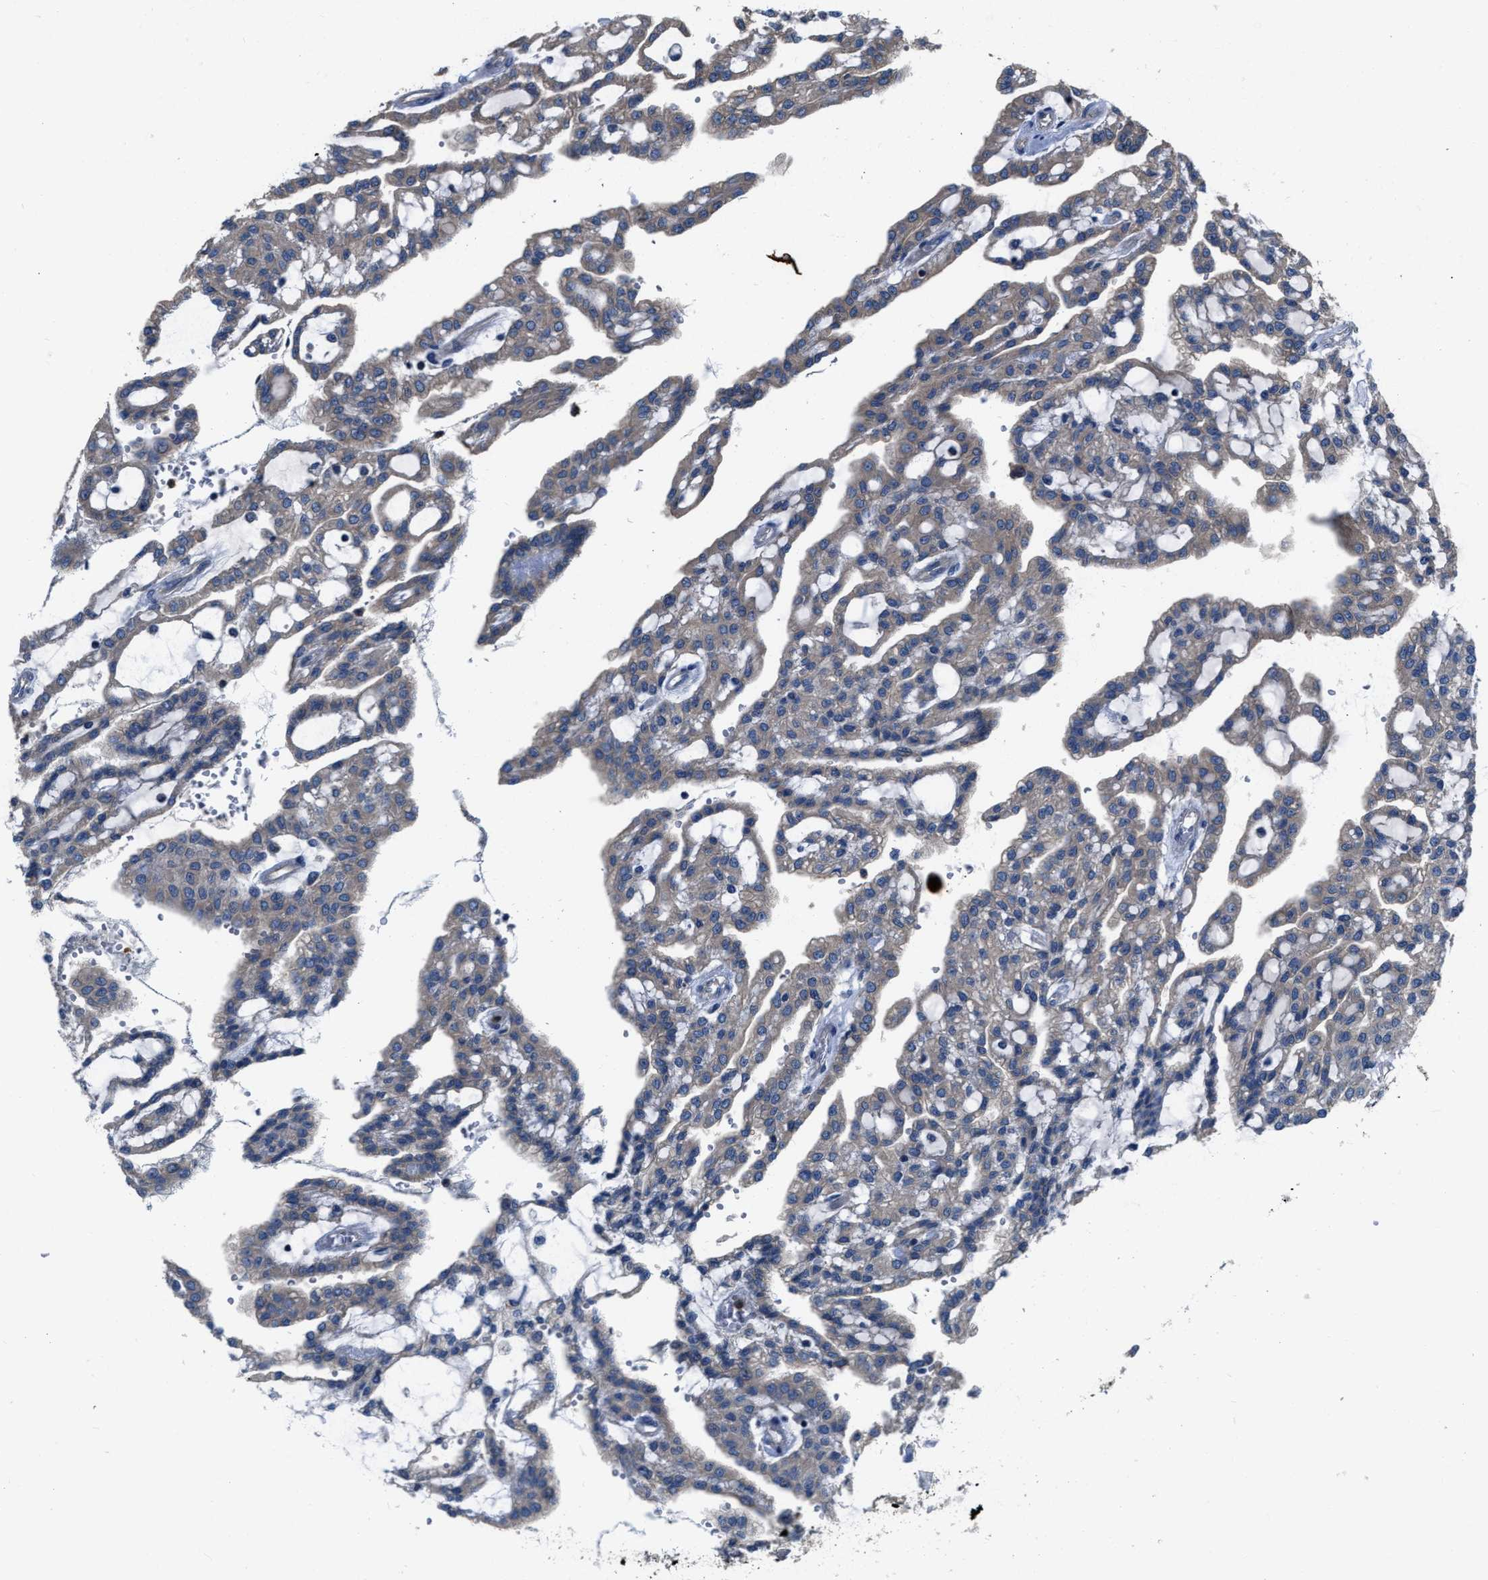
{"staining": {"intensity": "weak", "quantity": ">75%", "location": "cytoplasmic/membranous"}, "tissue": "renal cancer", "cell_type": "Tumor cells", "image_type": "cancer", "snomed": [{"axis": "morphology", "description": "Adenocarcinoma, NOS"}, {"axis": "topography", "description": "Kidney"}], "caption": "Protein staining of renal cancer (adenocarcinoma) tissue reveals weak cytoplasmic/membranous positivity in approximately >75% of tumor cells.", "gene": "USP25", "patient": {"sex": "male", "age": 63}}